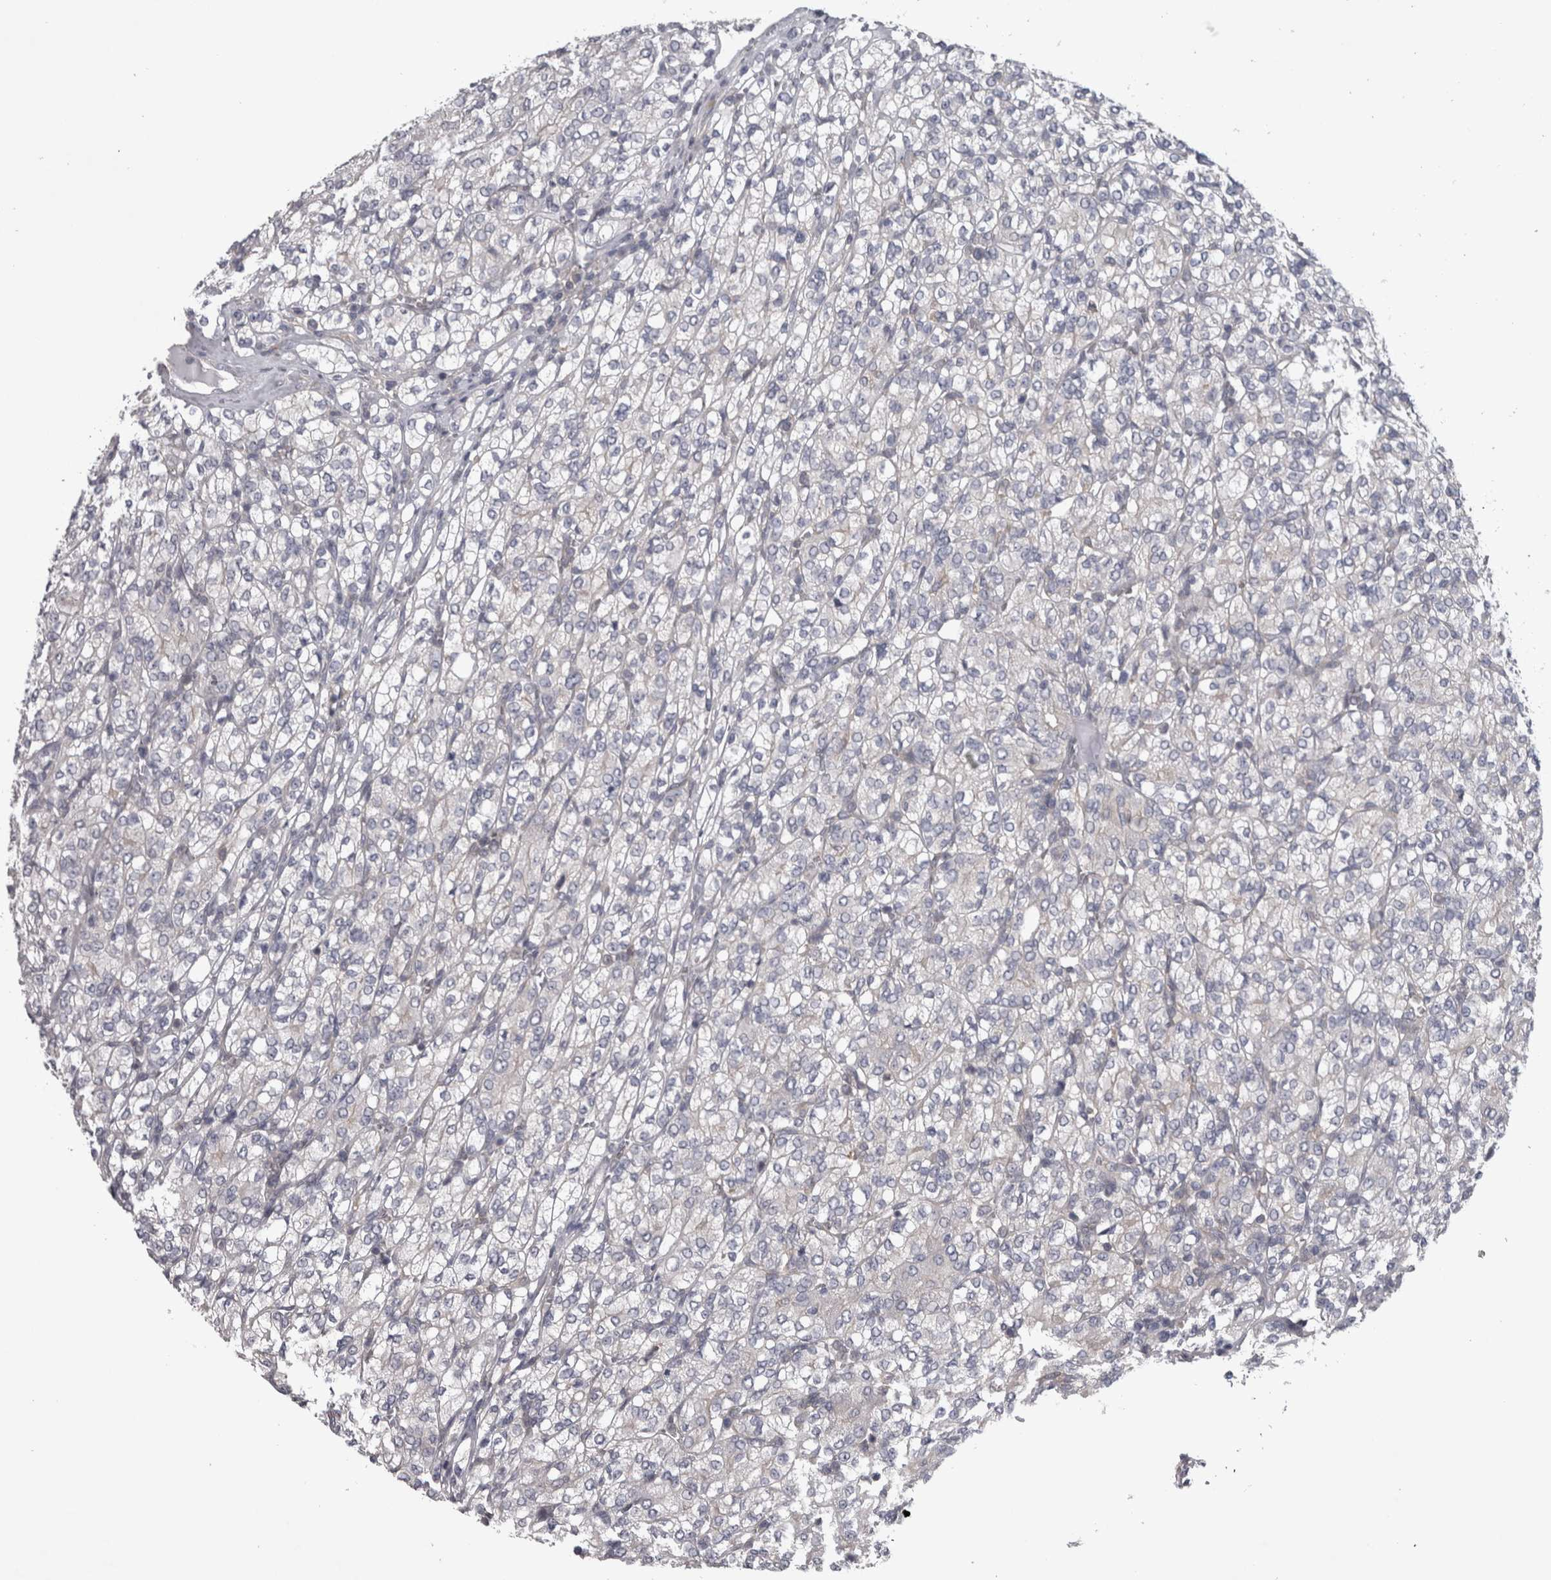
{"staining": {"intensity": "negative", "quantity": "none", "location": "none"}, "tissue": "renal cancer", "cell_type": "Tumor cells", "image_type": "cancer", "snomed": [{"axis": "morphology", "description": "Adenocarcinoma, NOS"}, {"axis": "topography", "description": "Kidney"}], "caption": "IHC of human renal adenocarcinoma demonstrates no positivity in tumor cells.", "gene": "PRRC2C", "patient": {"sex": "male", "age": 77}}